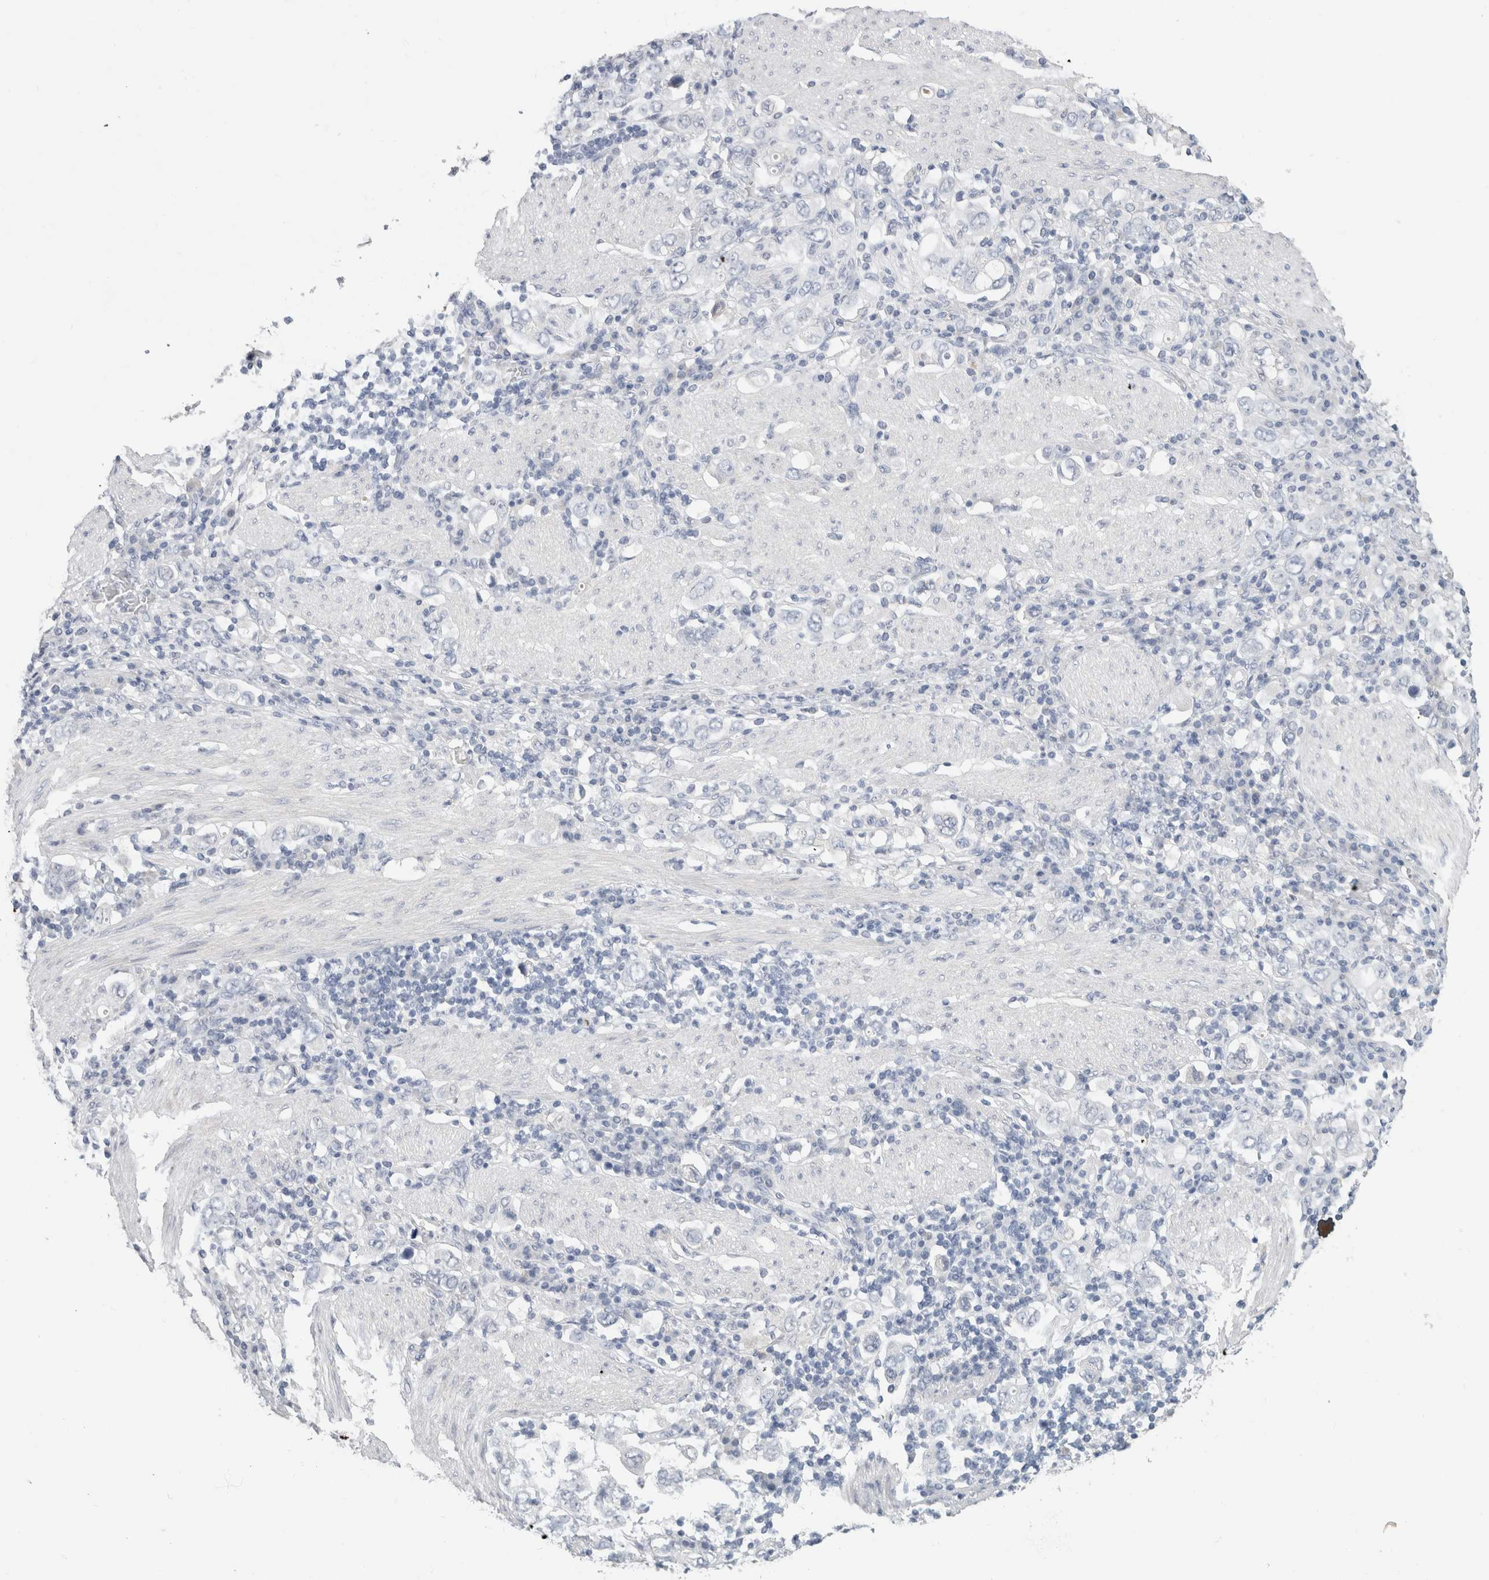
{"staining": {"intensity": "negative", "quantity": "none", "location": "none"}, "tissue": "stomach cancer", "cell_type": "Tumor cells", "image_type": "cancer", "snomed": [{"axis": "morphology", "description": "Adenocarcinoma, NOS"}, {"axis": "topography", "description": "Stomach, upper"}], "caption": "Protein analysis of stomach adenocarcinoma demonstrates no significant staining in tumor cells.", "gene": "BCAN", "patient": {"sex": "male", "age": 62}}